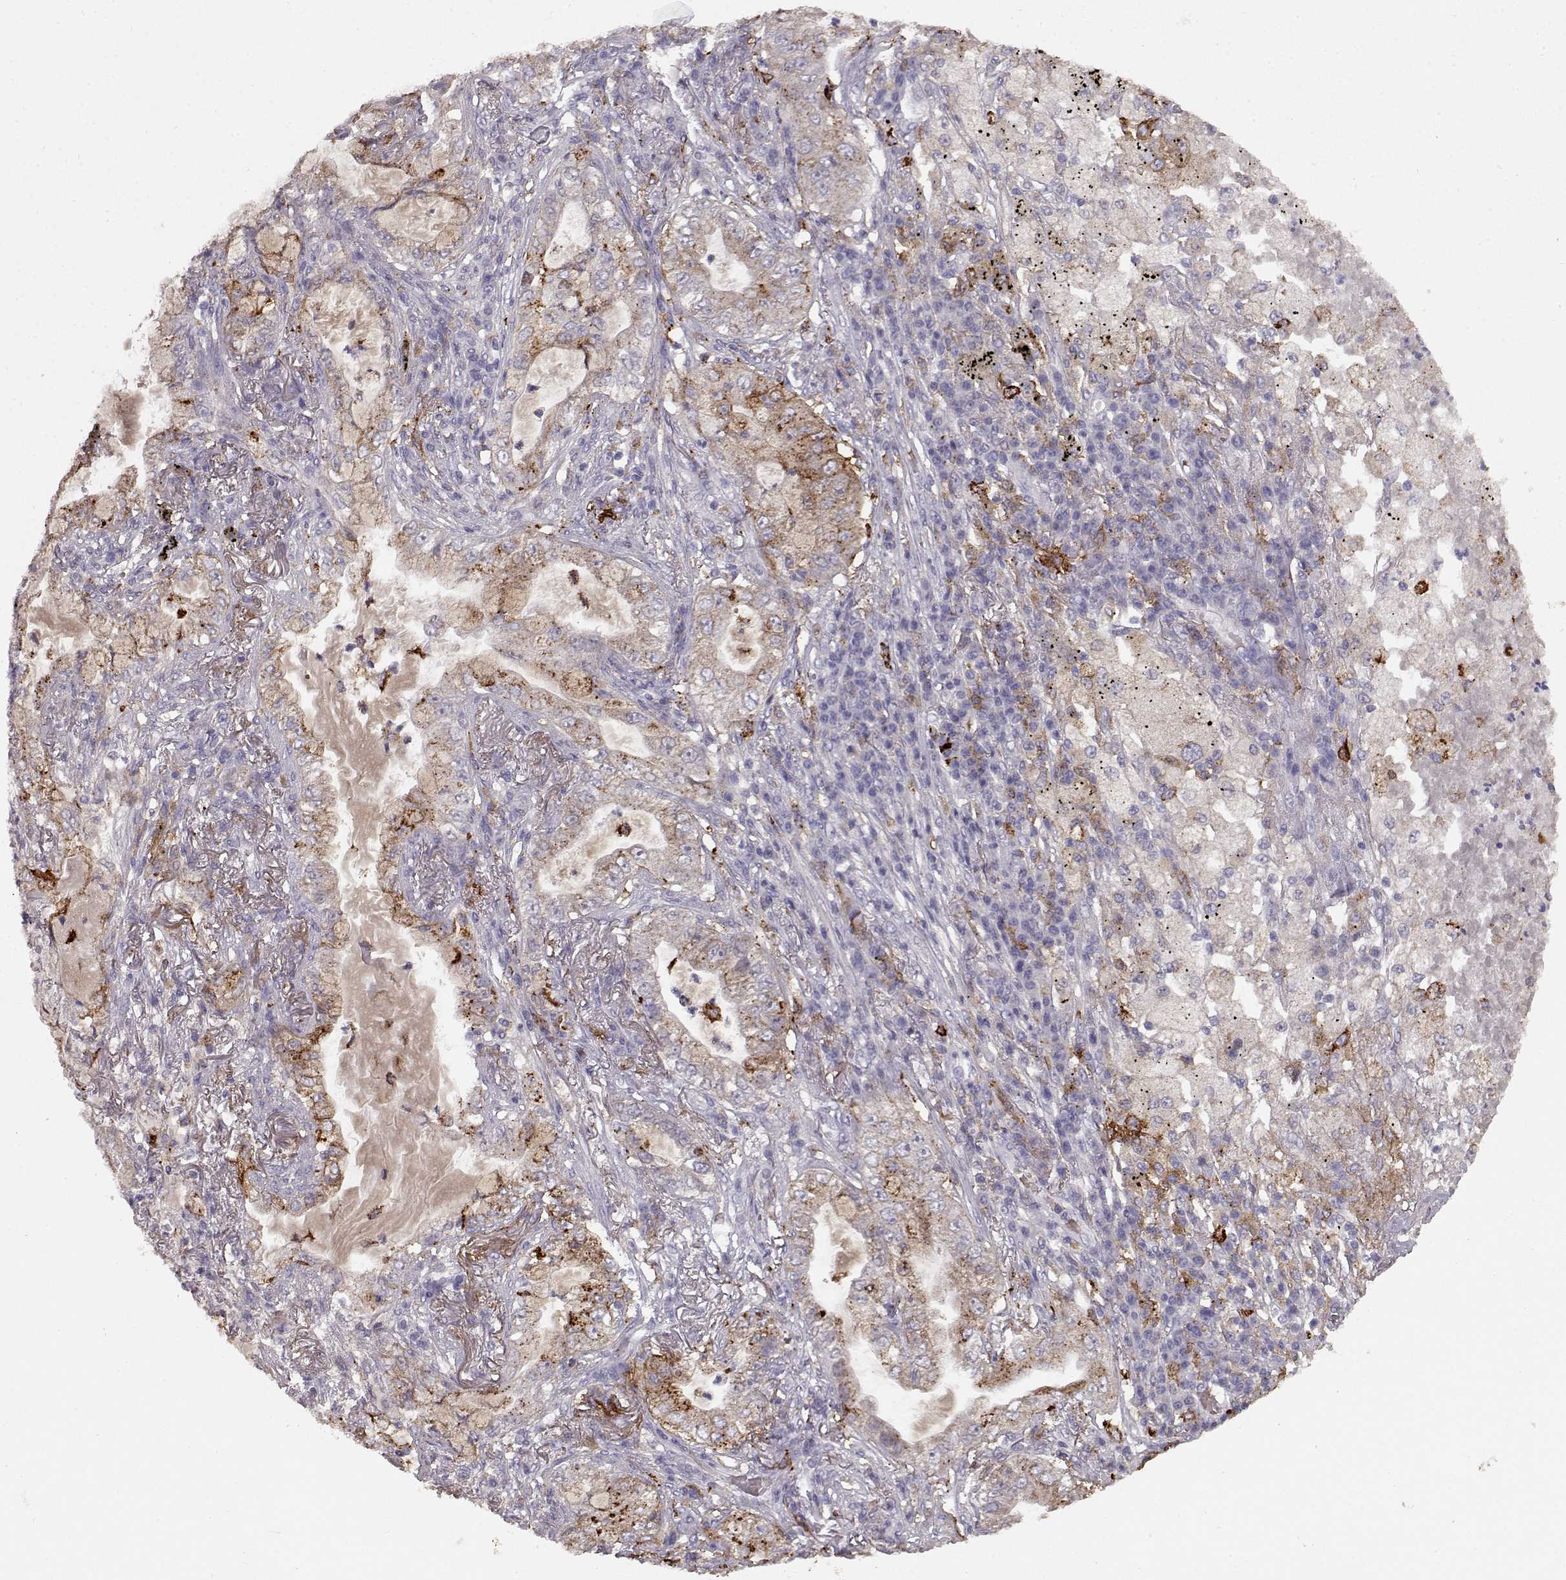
{"staining": {"intensity": "moderate", "quantity": "<25%", "location": "cytoplasmic/membranous"}, "tissue": "lung cancer", "cell_type": "Tumor cells", "image_type": "cancer", "snomed": [{"axis": "morphology", "description": "Adenocarcinoma, NOS"}, {"axis": "topography", "description": "Lung"}], "caption": "An image of lung cancer (adenocarcinoma) stained for a protein demonstrates moderate cytoplasmic/membranous brown staining in tumor cells.", "gene": "CCNF", "patient": {"sex": "female", "age": 73}}